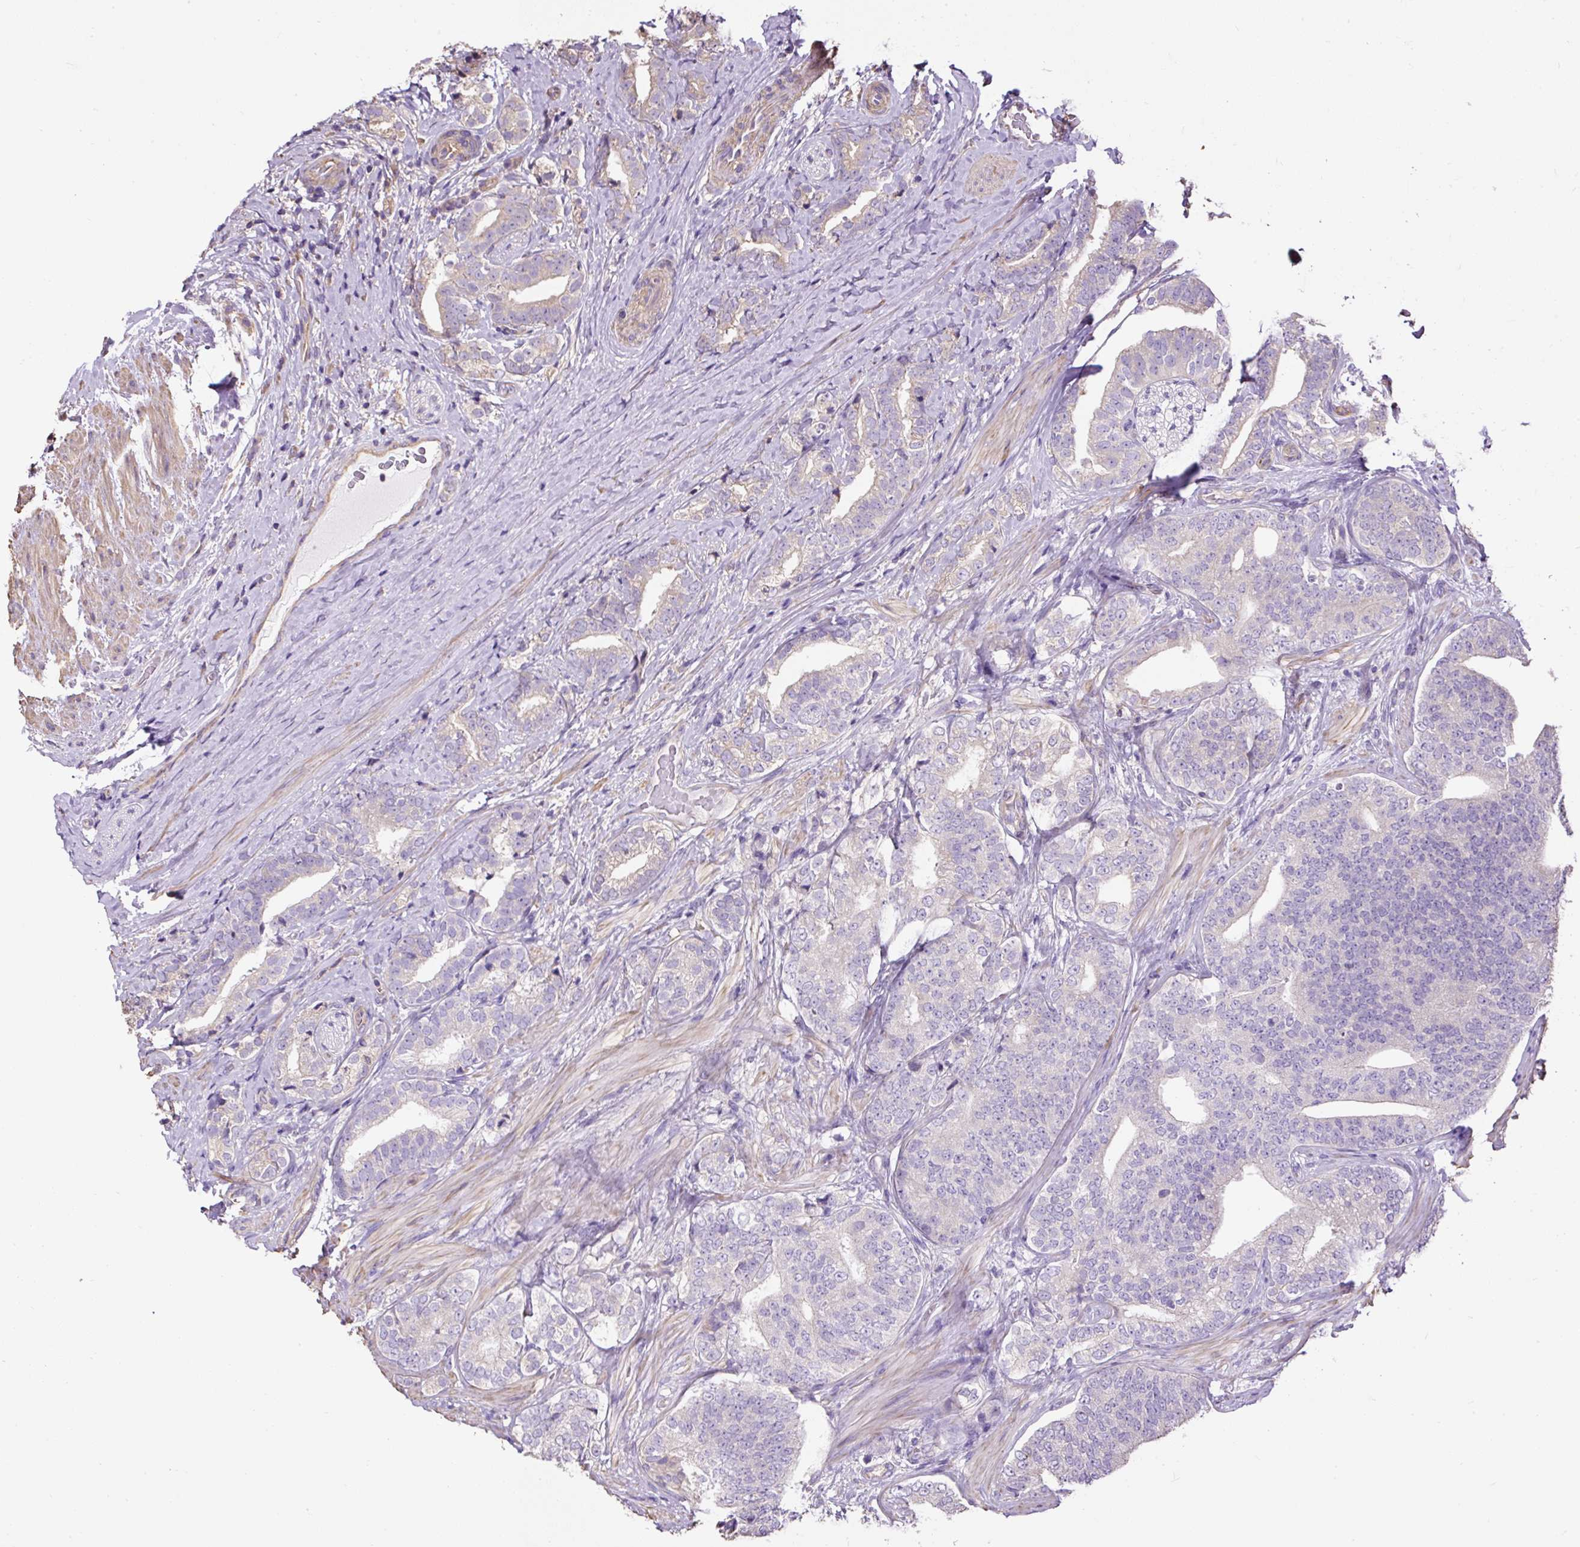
{"staining": {"intensity": "negative", "quantity": "none", "location": "none"}, "tissue": "prostate cancer", "cell_type": "Tumor cells", "image_type": "cancer", "snomed": [{"axis": "morphology", "description": "Adenocarcinoma, High grade"}, {"axis": "topography", "description": "Prostate"}], "caption": "Immunohistochemistry of prostate high-grade adenocarcinoma shows no positivity in tumor cells.", "gene": "PDIA2", "patient": {"sex": "male", "age": 72}}